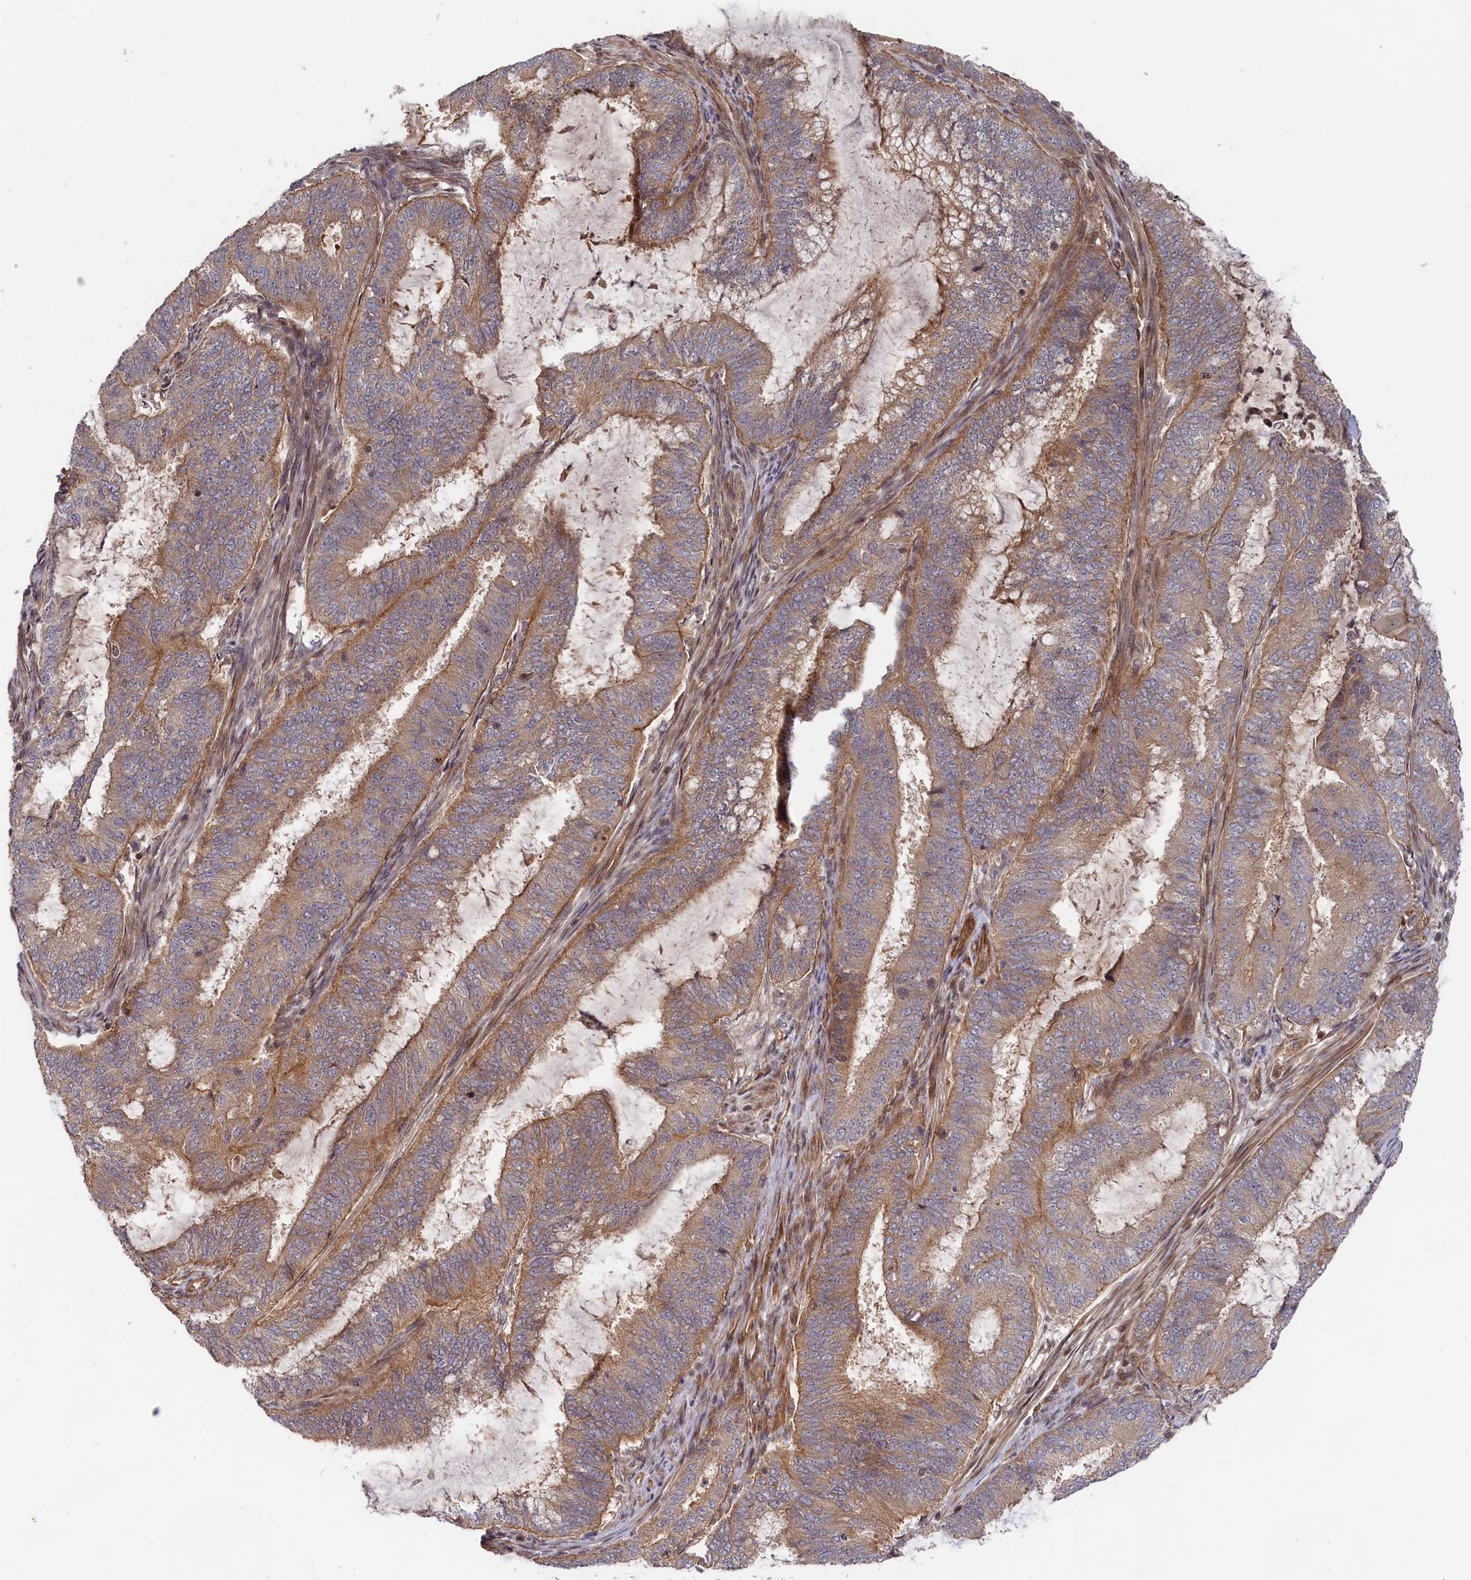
{"staining": {"intensity": "weak", "quantity": ">75%", "location": "cytoplasmic/membranous"}, "tissue": "endometrial cancer", "cell_type": "Tumor cells", "image_type": "cancer", "snomed": [{"axis": "morphology", "description": "Adenocarcinoma, NOS"}, {"axis": "topography", "description": "Endometrium"}], "caption": "Immunohistochemistry staining of endometrial cancer, which demonstrates low levels of weak cytoplasmic/membranous positivity in approximately >75% of tumor cells indicating weak cytoplasmic/membranous protein staining. The staining was performed using DAB (brown) for protein detection and nuclei were counterstained in hematoxylin (blue).", "gene": "CEP44", "patient": {"sex": "female", "age": 51}}